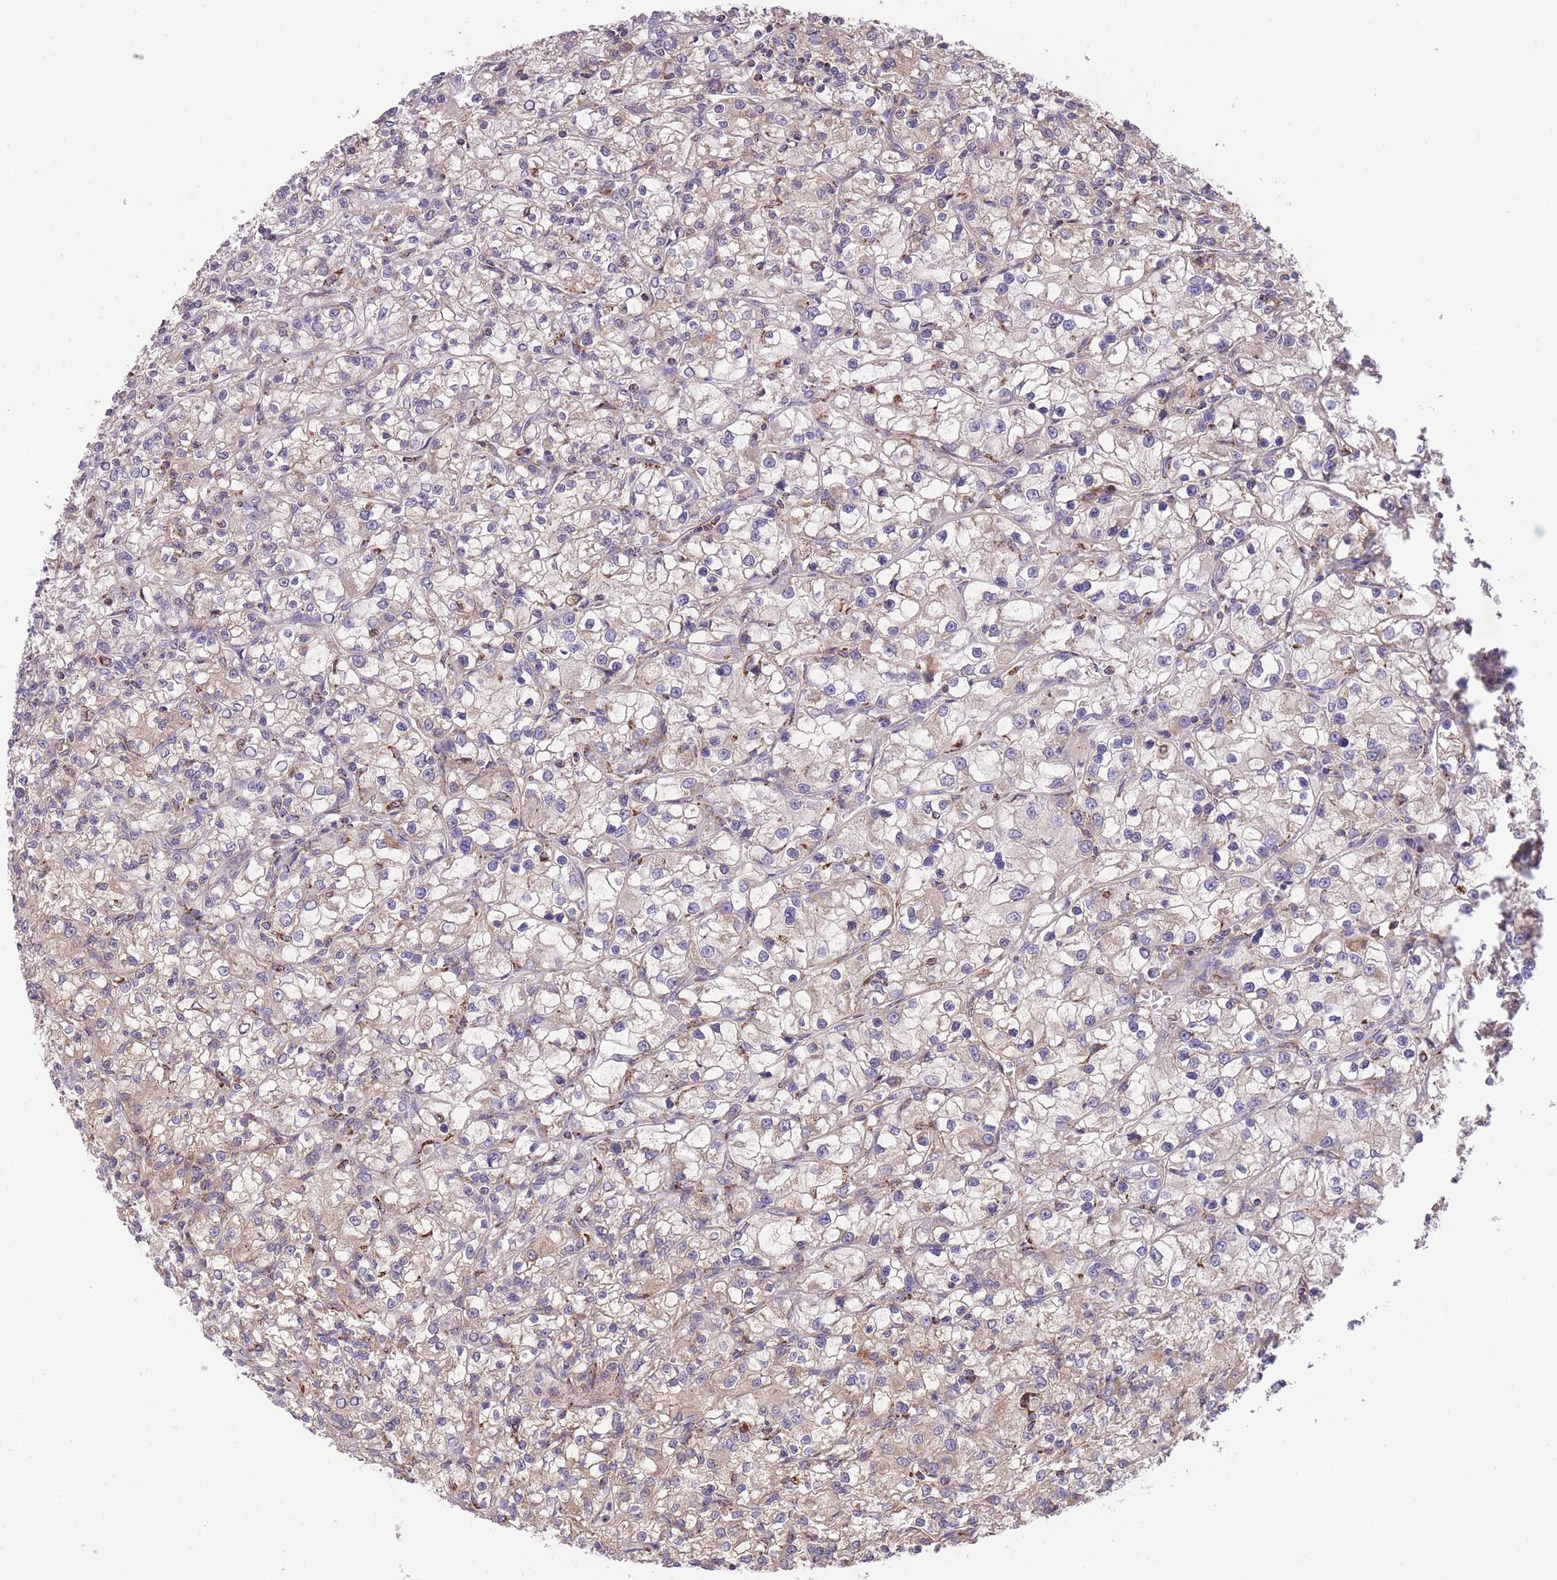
{"staining": {"intensity": "weak", "quantity": "<25%", "location": "cytoplasmic/membranous"}, "tissue": "renal cancer", "cell_type": "Tumor cells", "image_type": "cancer", "snomed": [{"axis": "morphology", "description": "Adenocarcinoma, NOS"}, {"axis": "topography", "description": "Kidney"}], "caption": "A high-resolution image shows immunohistochemistry staining of renal adenocarcinoma, which demonstrates no significant staining in tumor cells.", "gene": "ST3GAL3", "patient": {"sex": "female", "age": 59}}